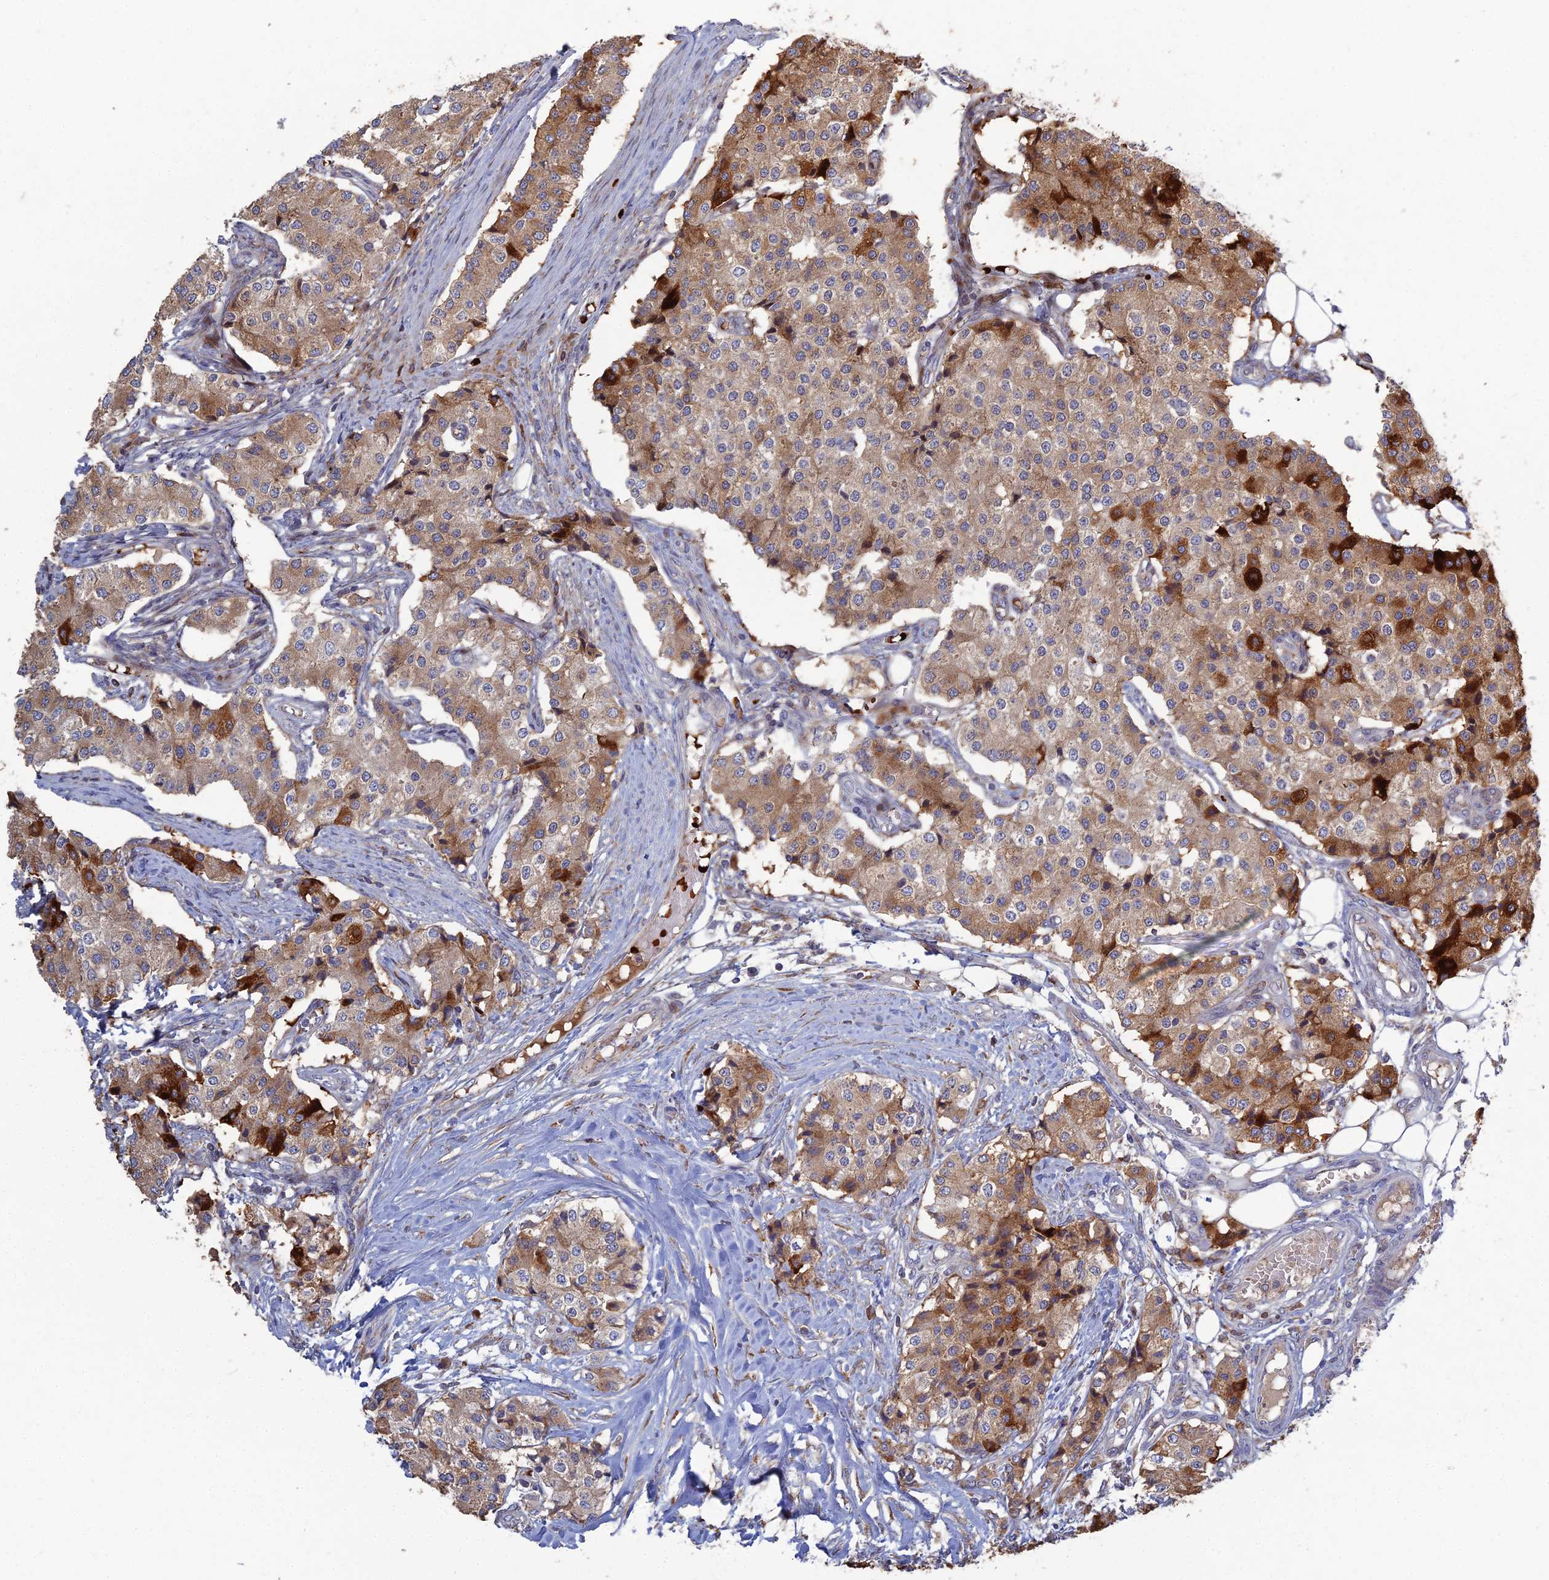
{"staining": {"intensity": "moderate", "quantity": "25%-75%", "location": "cytoplasmic/membranous"}, "tissue": "carcinoid", "cell_type": "Tumor cells", "image_type": "cancer", "snomed": [{"axis": "morphology", "description": "Carcinoid, malignant, NOS"}, {"axis": "topography", "description": "Colon"}], "caption": "Moderate cytoplasmic/membranous expression is appreciated in approximately 25%-75% of tumor cells in carcinoid.", "gene": "TRAPPC6A", "patient": {"sex": "female", "age": 52}}